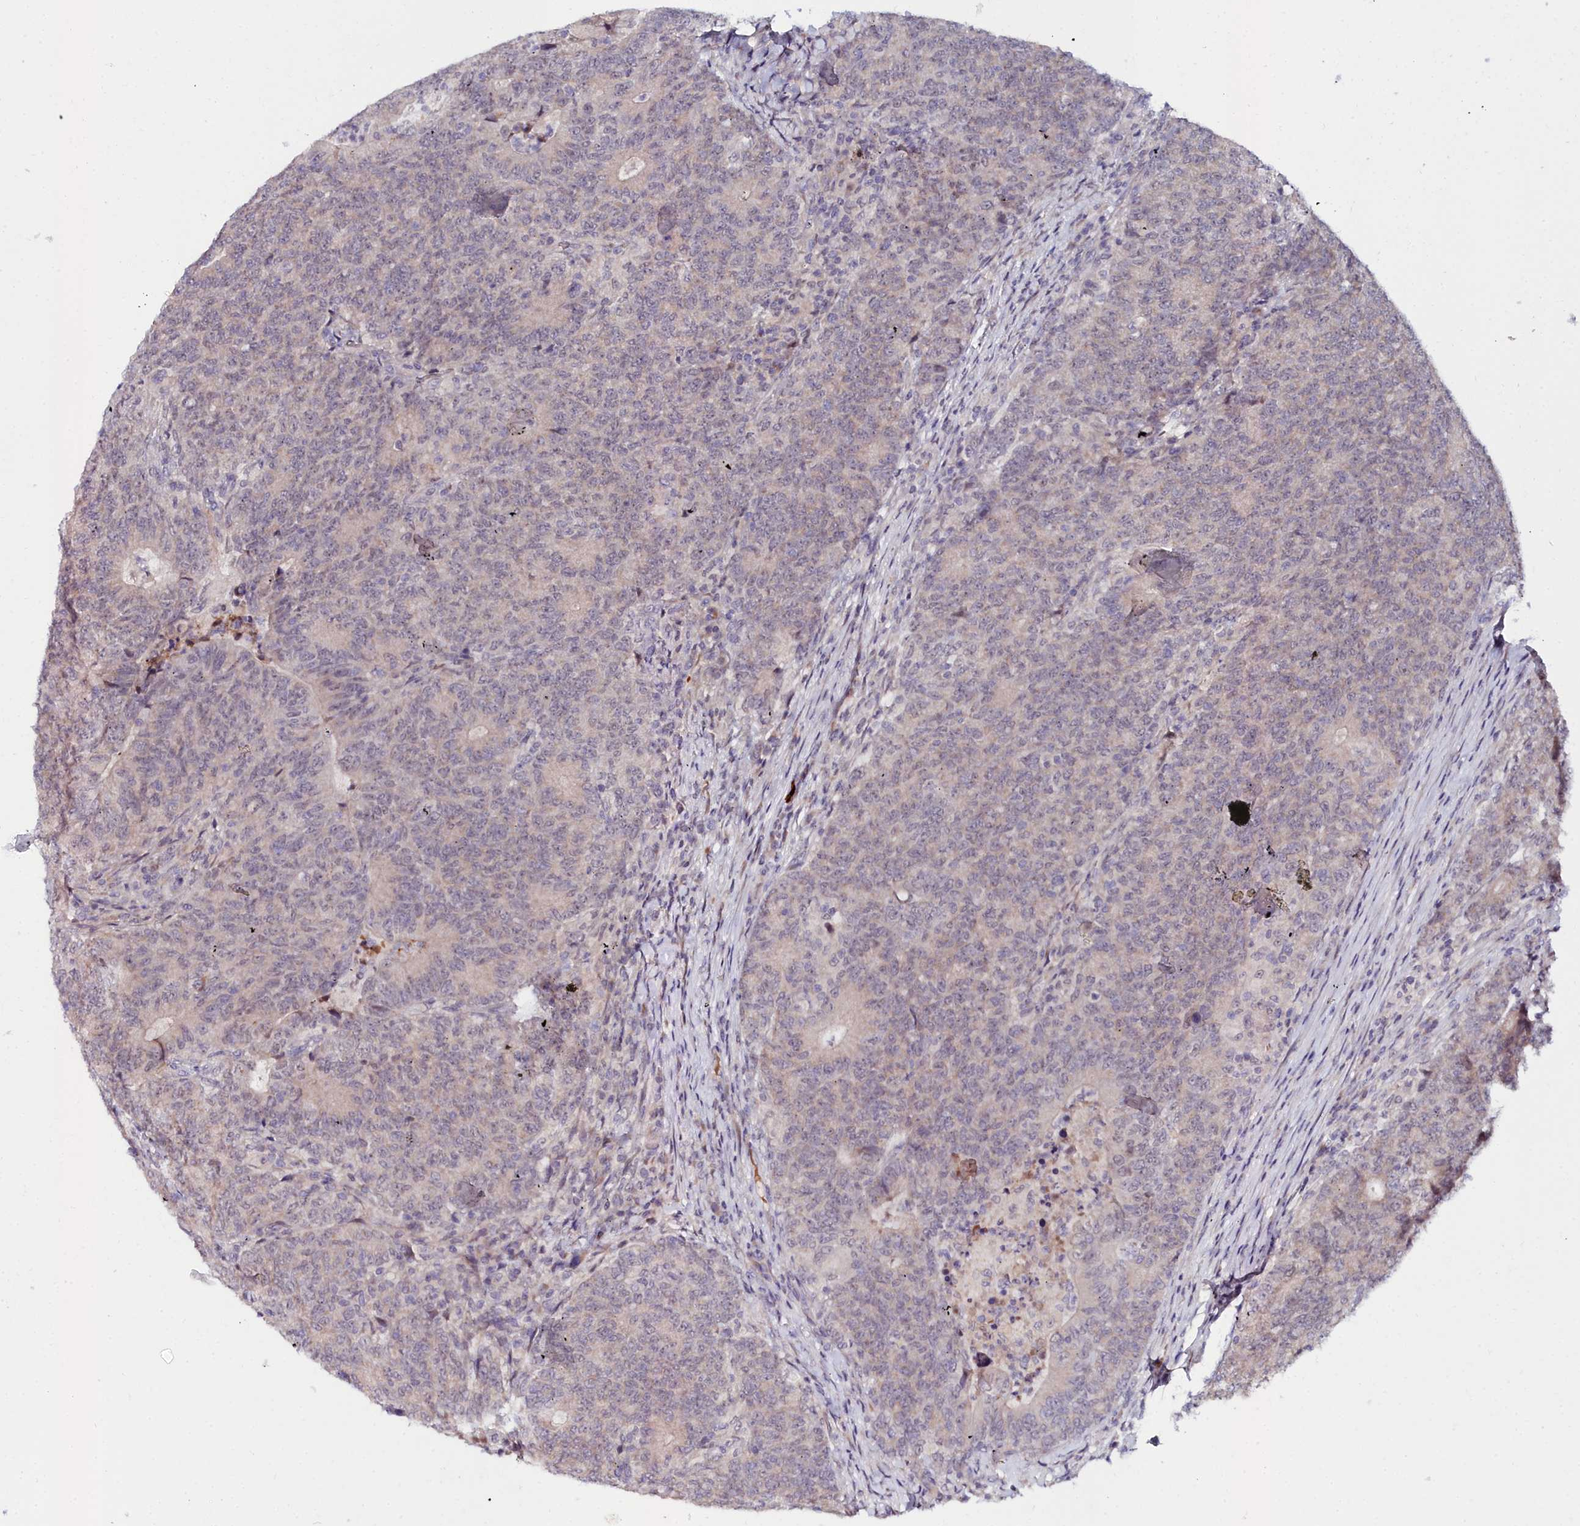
{"staining": {"intensity": "weak", "quantity": "25%-75%", "location": "nuclear"}, "tissue": "colorectal cancer", "cell_type": "Tumor cells", "image_type": "cancer", "snomed": [{"axis": "morphology", "description": "Adenocarcinoma, NOS"}, {"axis": "topography", "description": "Colon"}], "caption": "IHC (DAB) staining of colorectal cancer displays weak nuclear protein expression in approximately 25%-75% of tumor cells.", "gene": "KCTD18", "patient": {"sex": "female", "age": 75}}